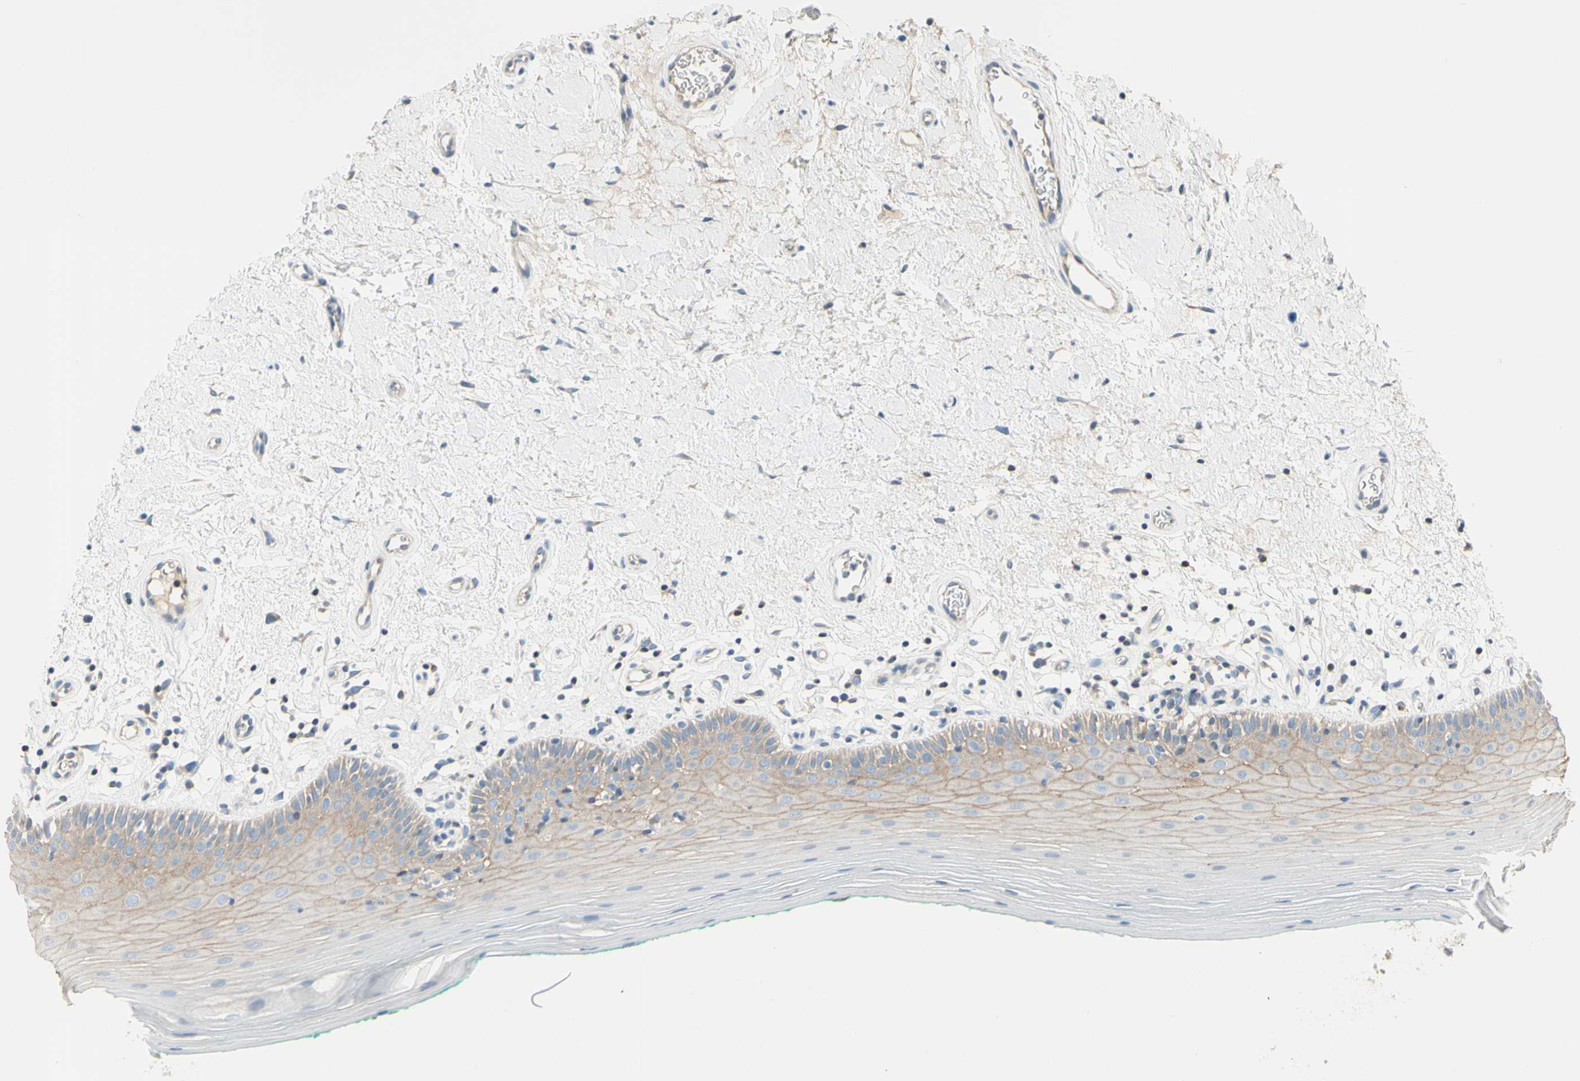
{"staining": {"intensity": "weak", "quantity": "25%-75%", "location": "cytoplasmic/membranous"}, "tissue": "oral mucosa", "cell_type": "Squamous epithelial cells", "image_type": "normal", "snomed": [{"axis": "morphology", "description": "Normal tissue, NOS"}, {"axis": "topography", "description": "Skeletal muscle"}, {"axis": "topography", "description": "Oral tissue"}], "caption": "Immunohistochemical staining of normal oral mucosa shows low levels of weak cytoplasmic/membranous staining in about 25%-75% of squamous epithelial cells.", "gene": "MUC1", "patient": {"sex": "male", "age": 58}}